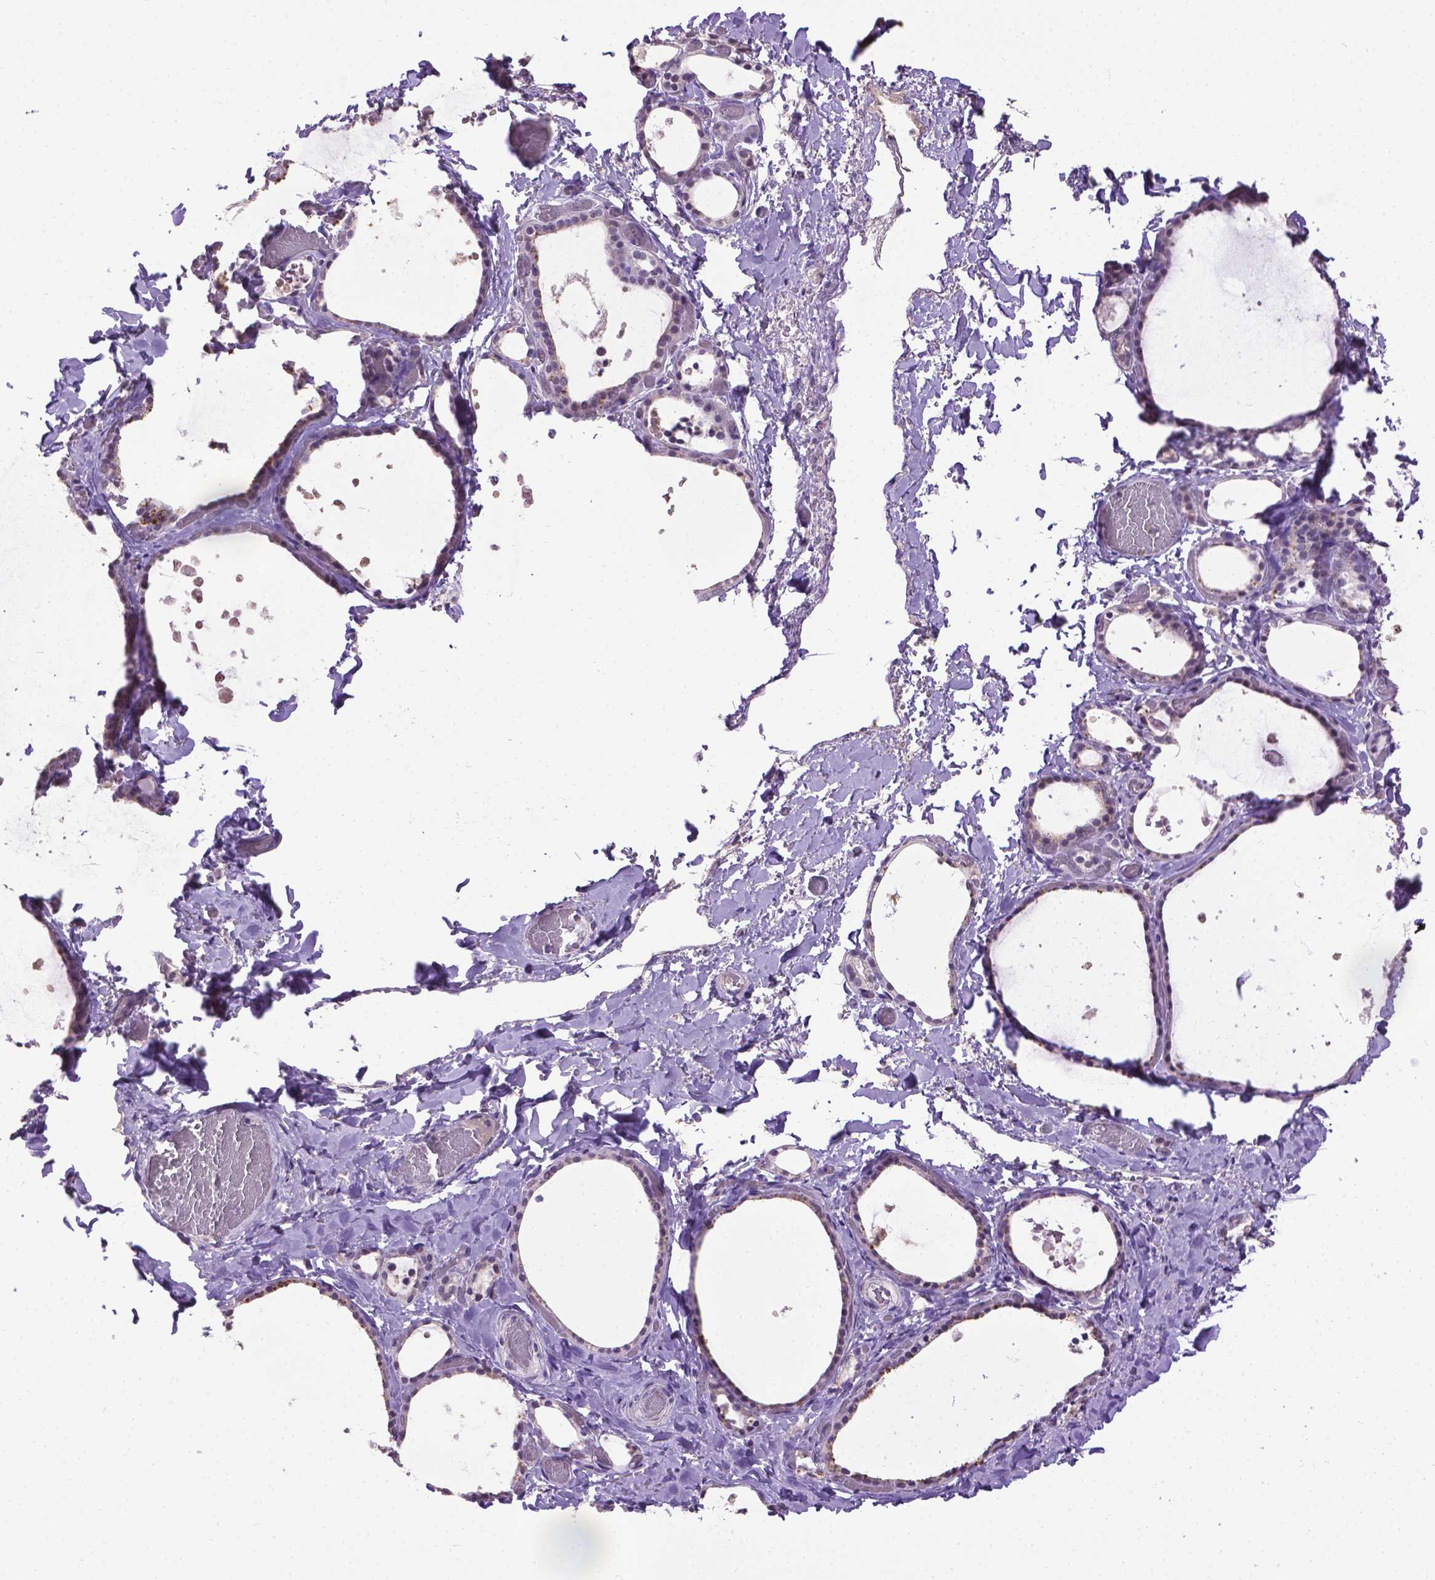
{"staining": {"intensity": "weak", "quantity": "<25%", "location": "cytoplasmic/membranous"}, "tissue": "thyroid gland", "cell_type": "Glandular cells", "image_type": "normal", "snomed": [{"axis": "morphology", "description": "Normal tissue, NOS"}, {"axis": "topography", "description": "Thyroid gland"}], "caption": "A micrograph of thyroid gland stained for a protein displays no brown staining in glandular cells.", "gene": "CPM", "patient": {"sex": "female", "age": 56}}